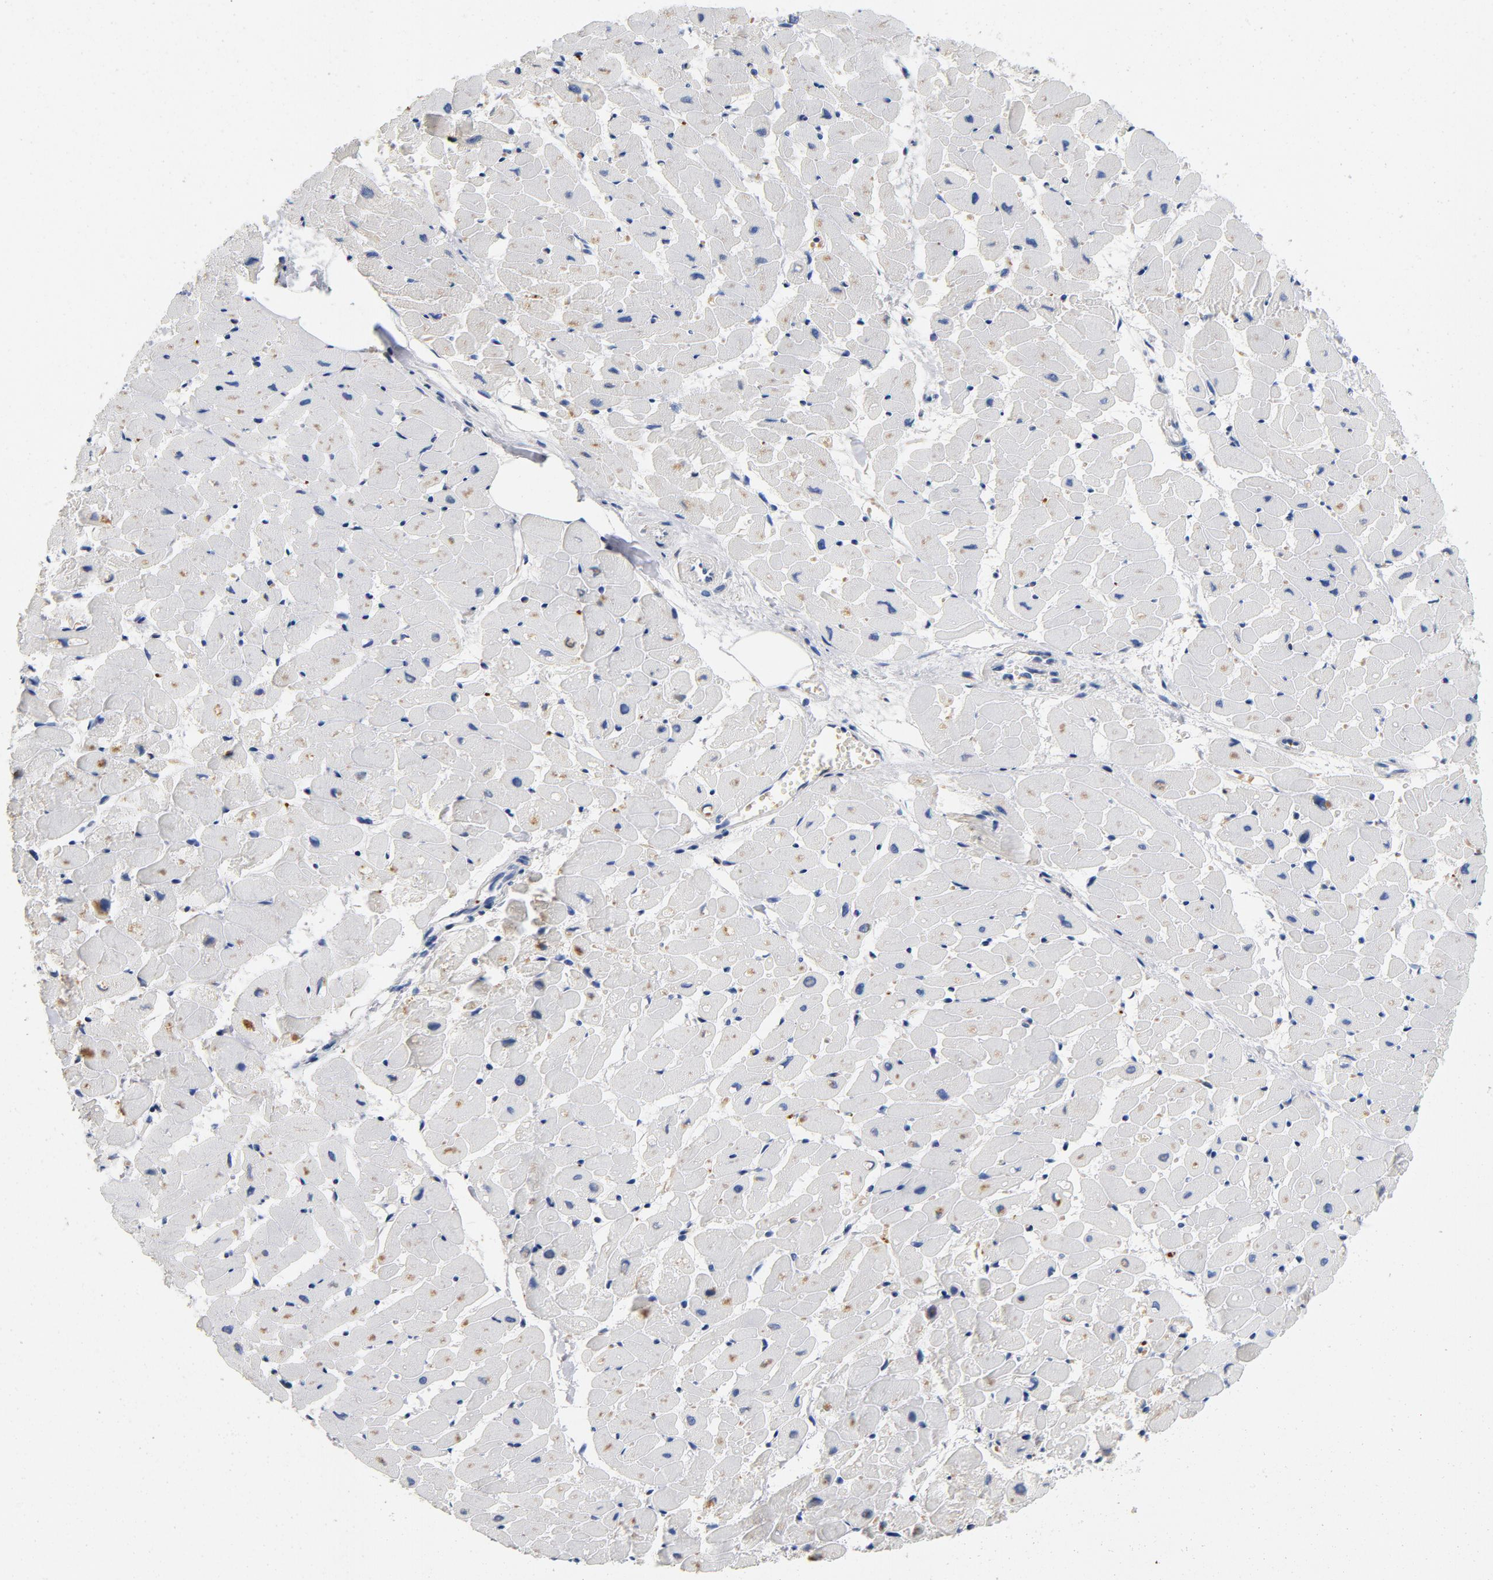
{"staining": {"intensity": "negative", "quantity": "none", "location": "none"}, "tissue": "heart muscle", "cell_type": "Cardiomyocytes", "image_type": "normal", "snomed": [{"axis": "morphology", "description": "Normal tissue, NOS"}, {"axis": "topography", "description": "Heart"}], "caption": "The micrograph demonstrates no staining of cardiomyocytes in benign heart muscle.", "gene": "LMAN2", "patient": {"sex": "female", "age": 19}}